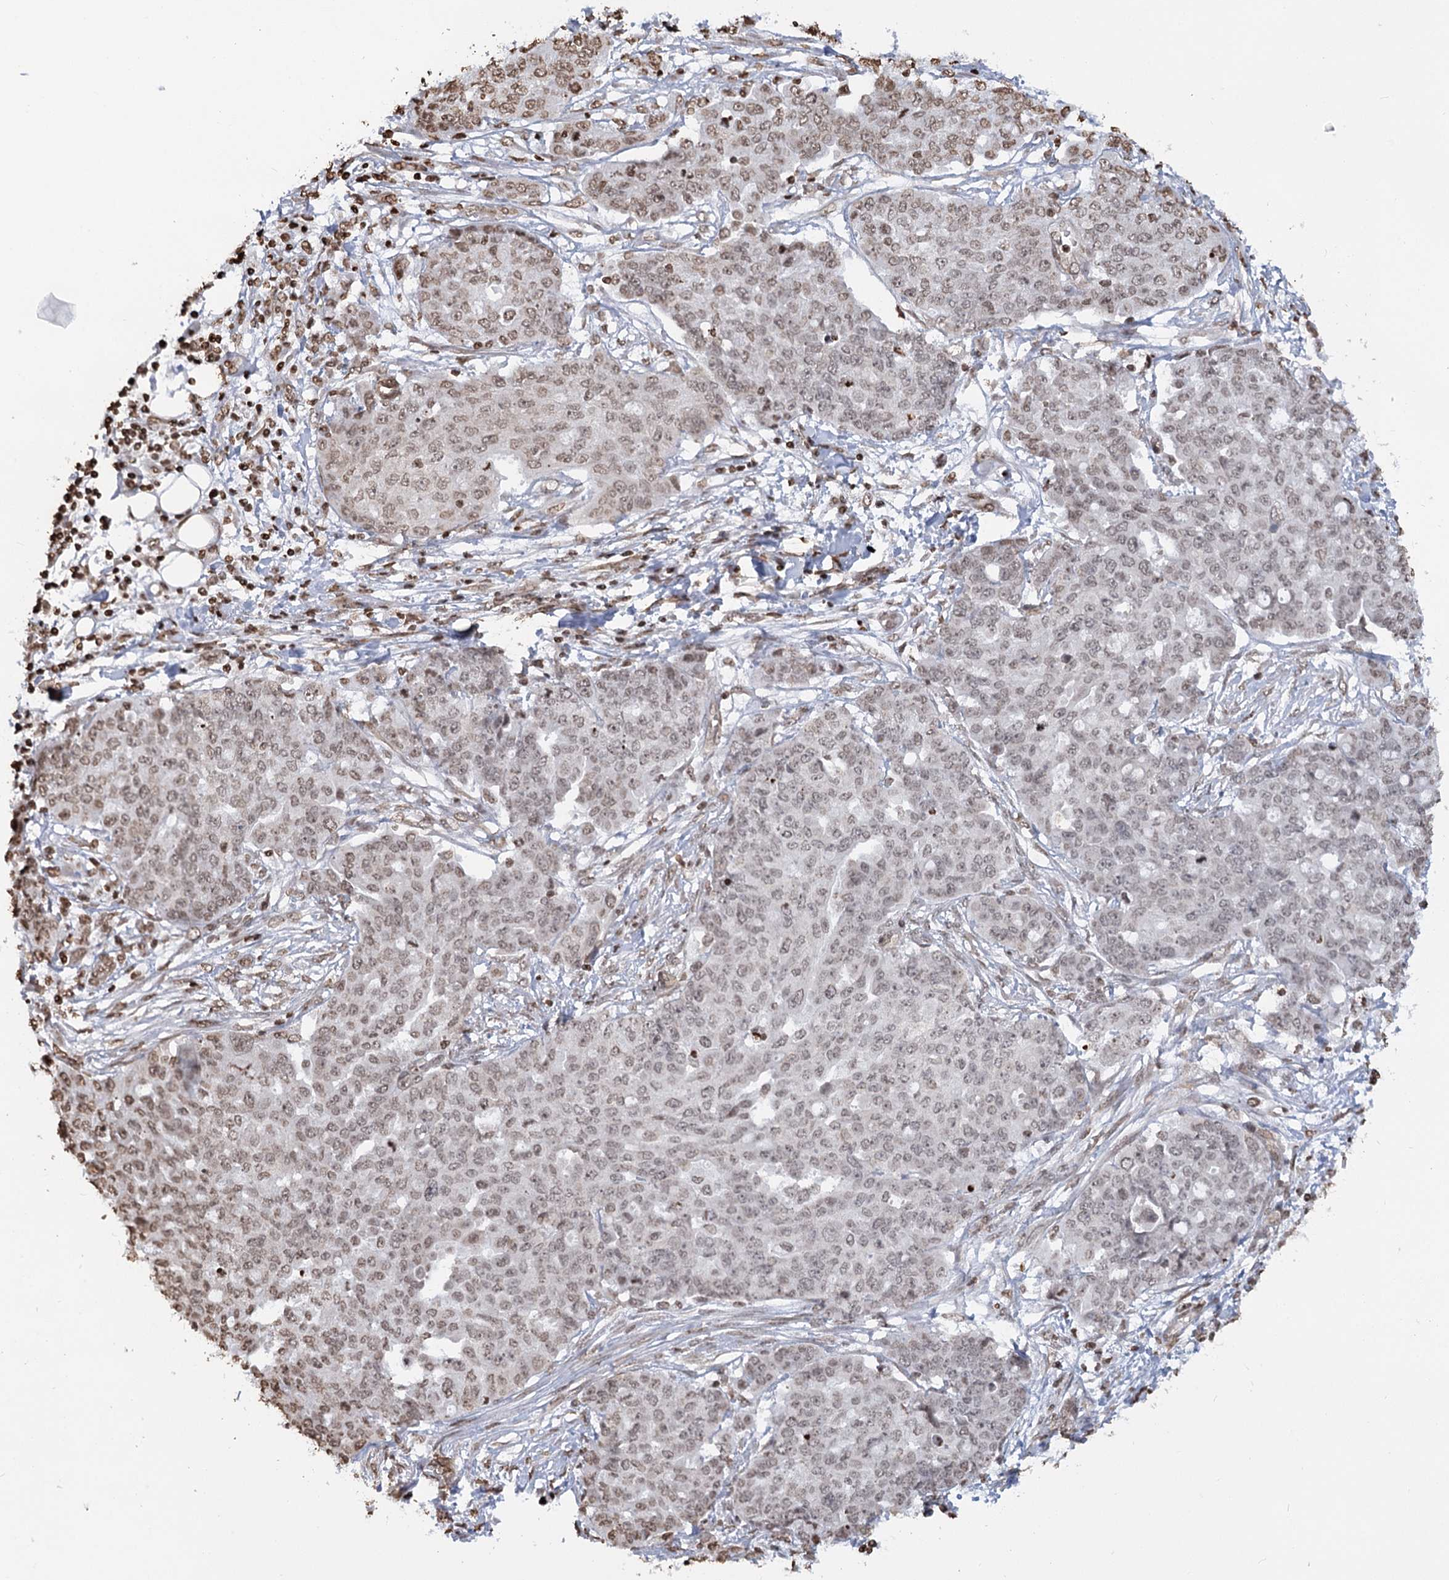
{"staining": {"intensity": "weak", "quantity": "25%-75%", "location": "nuclear"}, "tissue": "ovarian cancer", "cell_type": "Tumor cells", "image_type": "cancer", "snomed": [{"axis": "morphology", "description": "Cystadenocarcinoma, serous, NOS"}, {"axis": "topography", "description": "Soft tissue"}, {"axis": "topography", "description": "Ovary"}], "caption": "The immunohistochemical stain labels weak nuclear staining in tumor cells of ovarian serous cystadenocarcinoma tissue.", "gene": "FAM13A", "patient": {"sex": "female", "age": 57}}